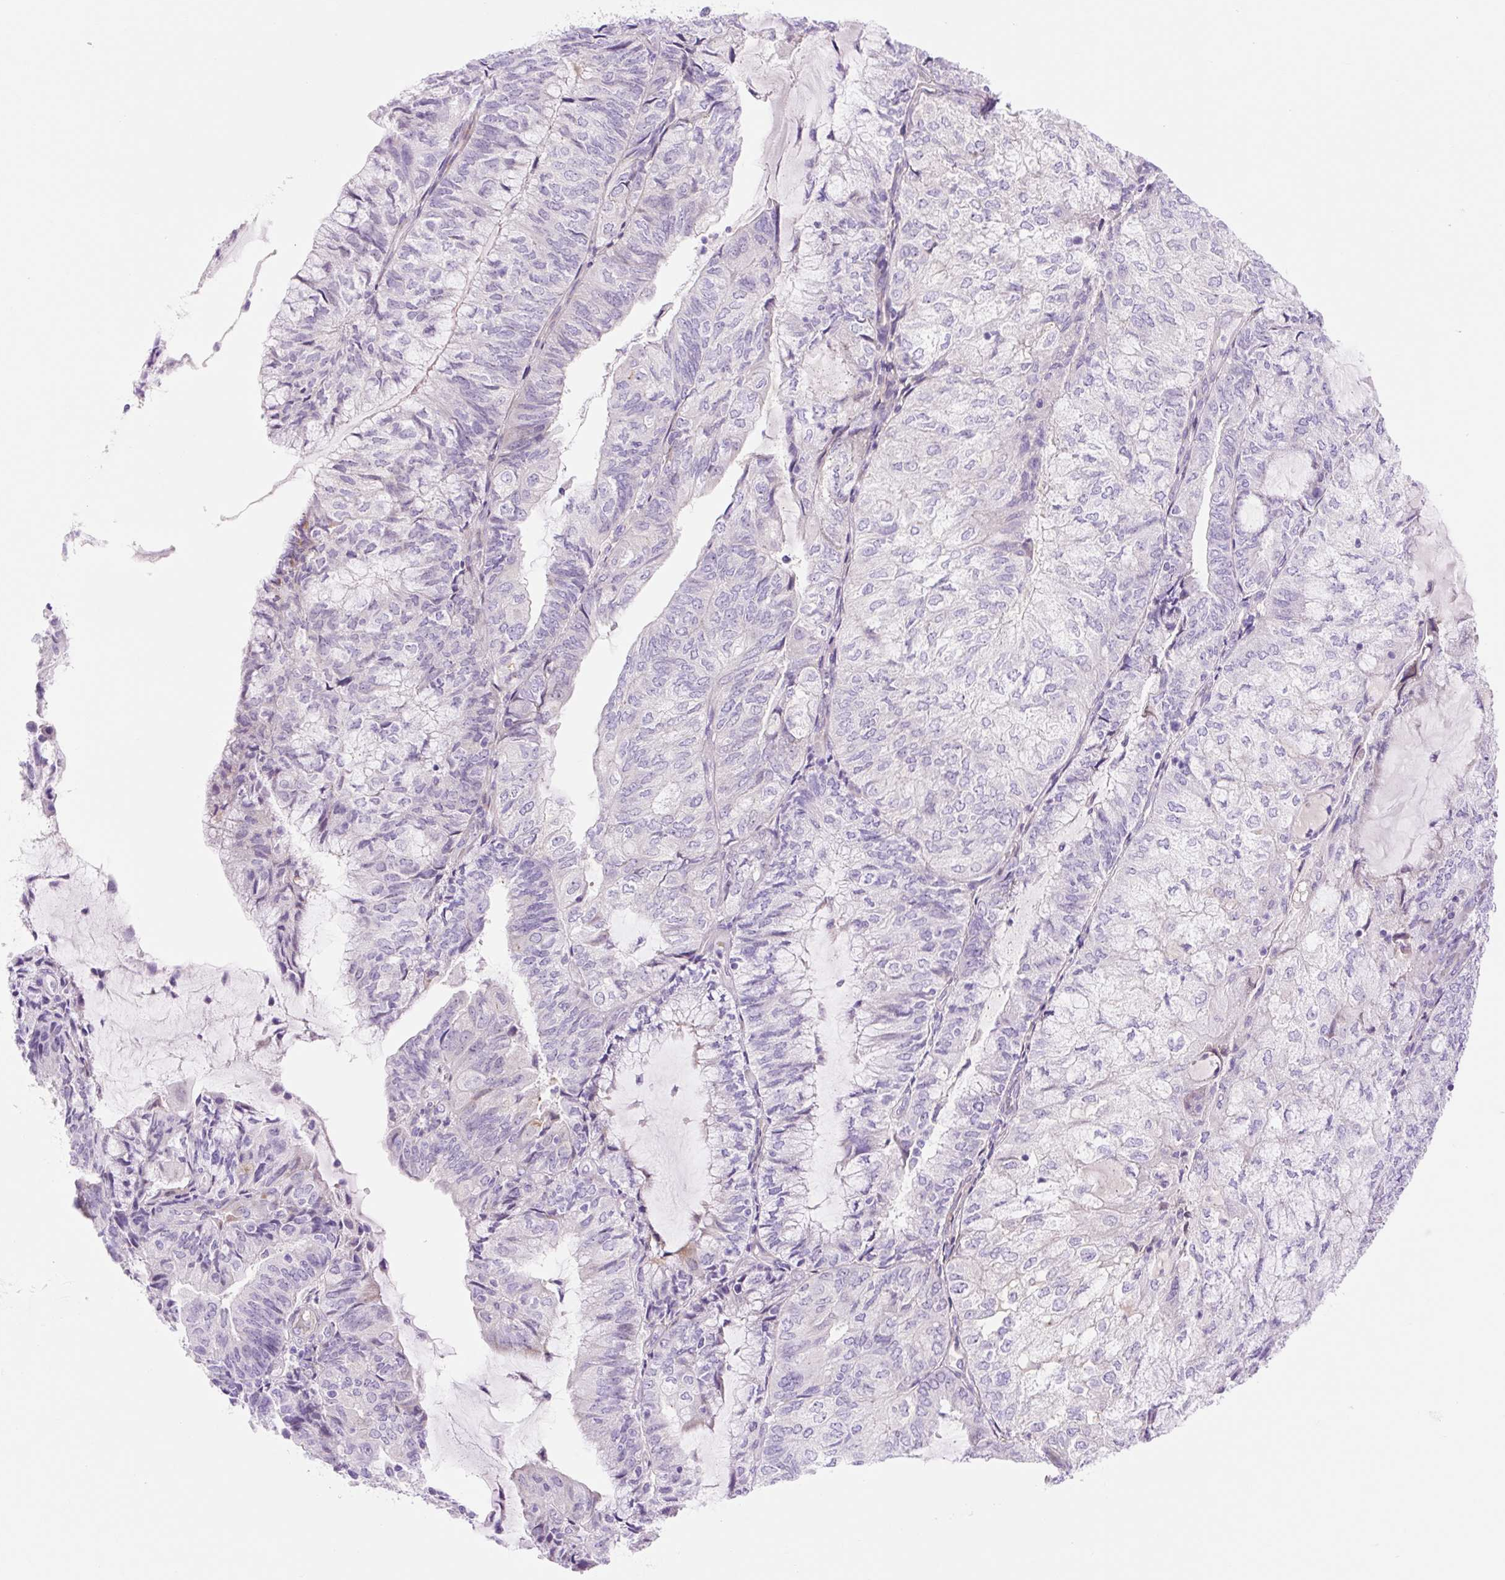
{"staining": {"intensity": "negative", "quantity": "none", "location": "none"}, "tissue": "endometrial cancer", "cell_type": "Tumor cells", "image_type": "cancer", "snomed": [{"axis": "morphology", "description": "Adenocarcinoma, NOS"}, {"axis": "topography", "description": "Endometrium"}], "caption": "This is an IHC micrograph of endometrial cancer (adenocarcinoma). There is no positivity in tumor cells.", "gene": "ZNF121", "patient": {"sex": "female", "age": 81}}